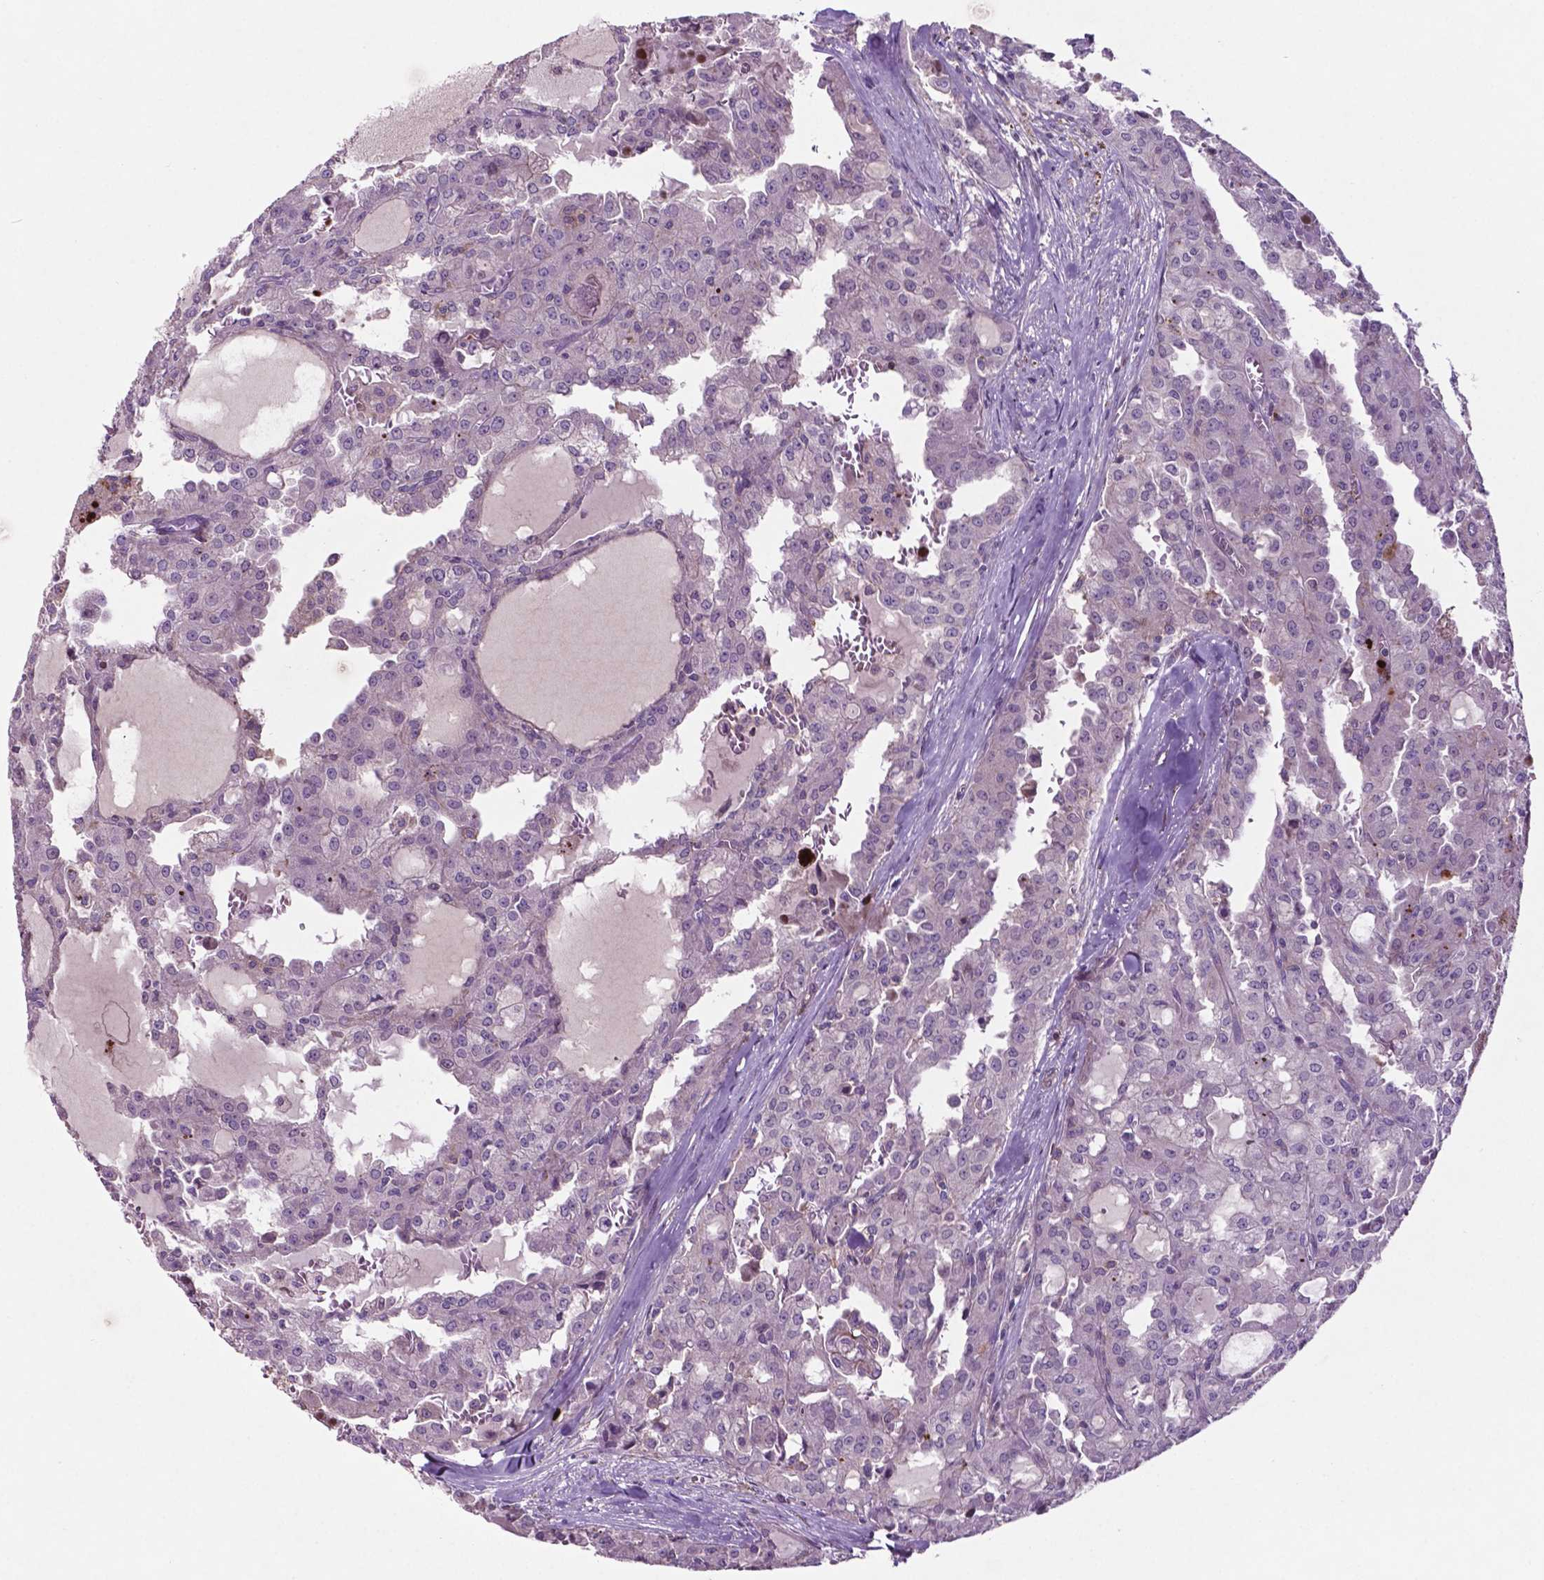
{"staining": {"intensity": "negative", "quantity": "none", "location": "none"}, "tissue": "head and neck cancer", "cell_type": "Tumor cells", "image_type": "cancer", "snomed": [{"axis": "morphology", "description": "Adenocarcinoma, NOS"}, {"axis": "topography", "description": "Head-Neck"}], "caption": "A histopathology image of human head and neck adenocarcinoma is negative for staining in tumor cells.", "gene": "BMP4", "patient": {"sex": "male", "age": 64}}